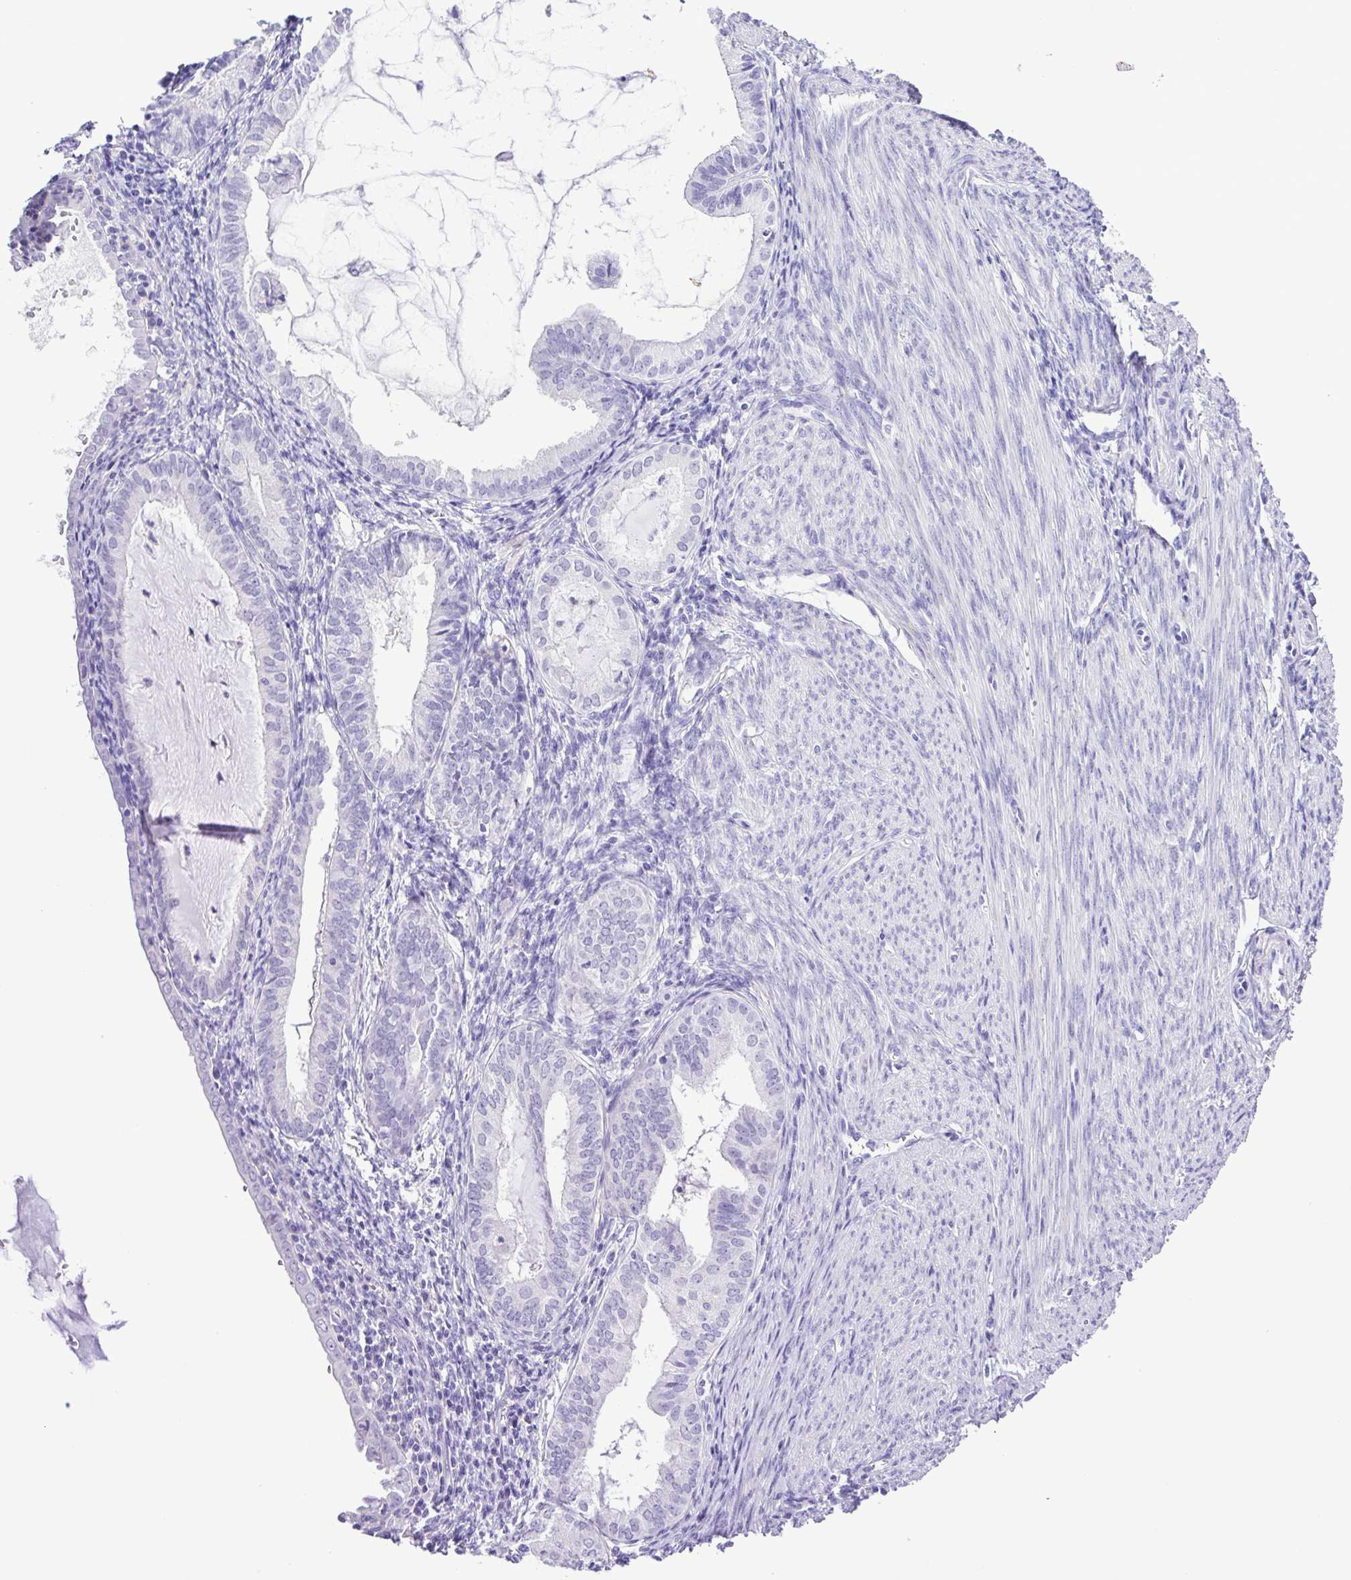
{"staining": {"intensity": "negative", "quantity": "none", "location": "none"}, "tissue": "endometrial cancer", "cell_type": "Tumor cells", "image_type": "cancer", "snomed": [{"axis": "morphology", "description": "Carcinoma, NOS"}, {"axis": "topography", "description": "Endometrium"}], "caption": "Immunohistochemical staining of carcinoma (endometrial) exhibits no significant positivity in tumor cells.", "gene": "SYT1", "patient": {"sex": "female", "age": 62}}